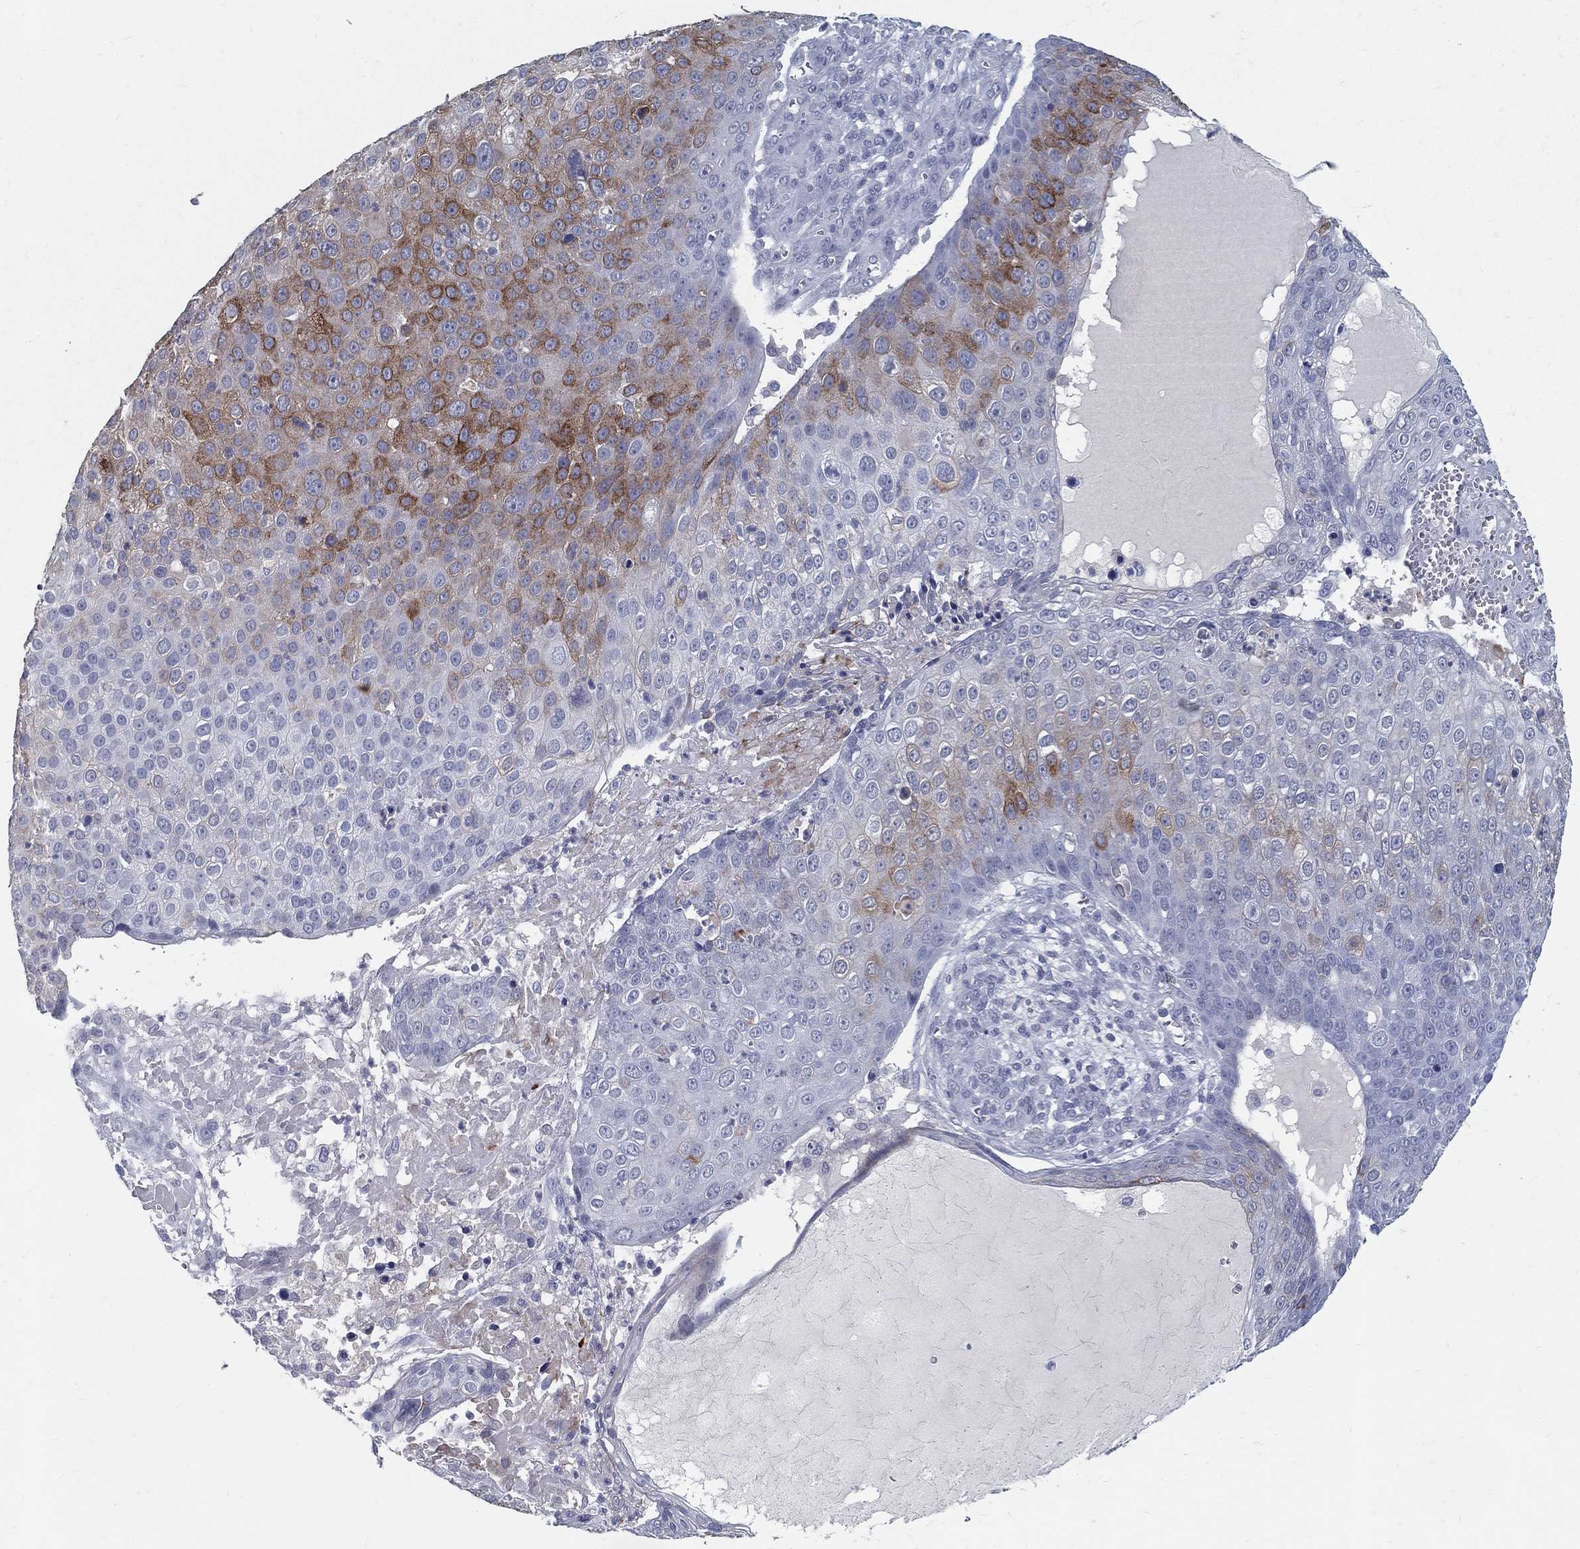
{"staining": {"intensity": "moderate", "quantity": "<25%", "location": "cytoplasmic/membranous"}, "tissue": "skin cancer", "cell_type": "Tumor cells", "image_type": "cancer", "snomed": [{"axis": "morphology", "description": "Squamous cell carcinoma, NOS"}, {"axis": "topography", "description": "Skin"}], "caption": "An immunohistochemistry (IHC) micrograph of tumor tissue is shown. Protein staining in brown labels moderate cytoplasmic/membranous positivity in skin squamous cell carcinoma within tumor cells. (Brightfield microscopy of DAB IHC at high magnification).", "gene": "ACE2", "patient": {"sex": "male", "age": 71}}